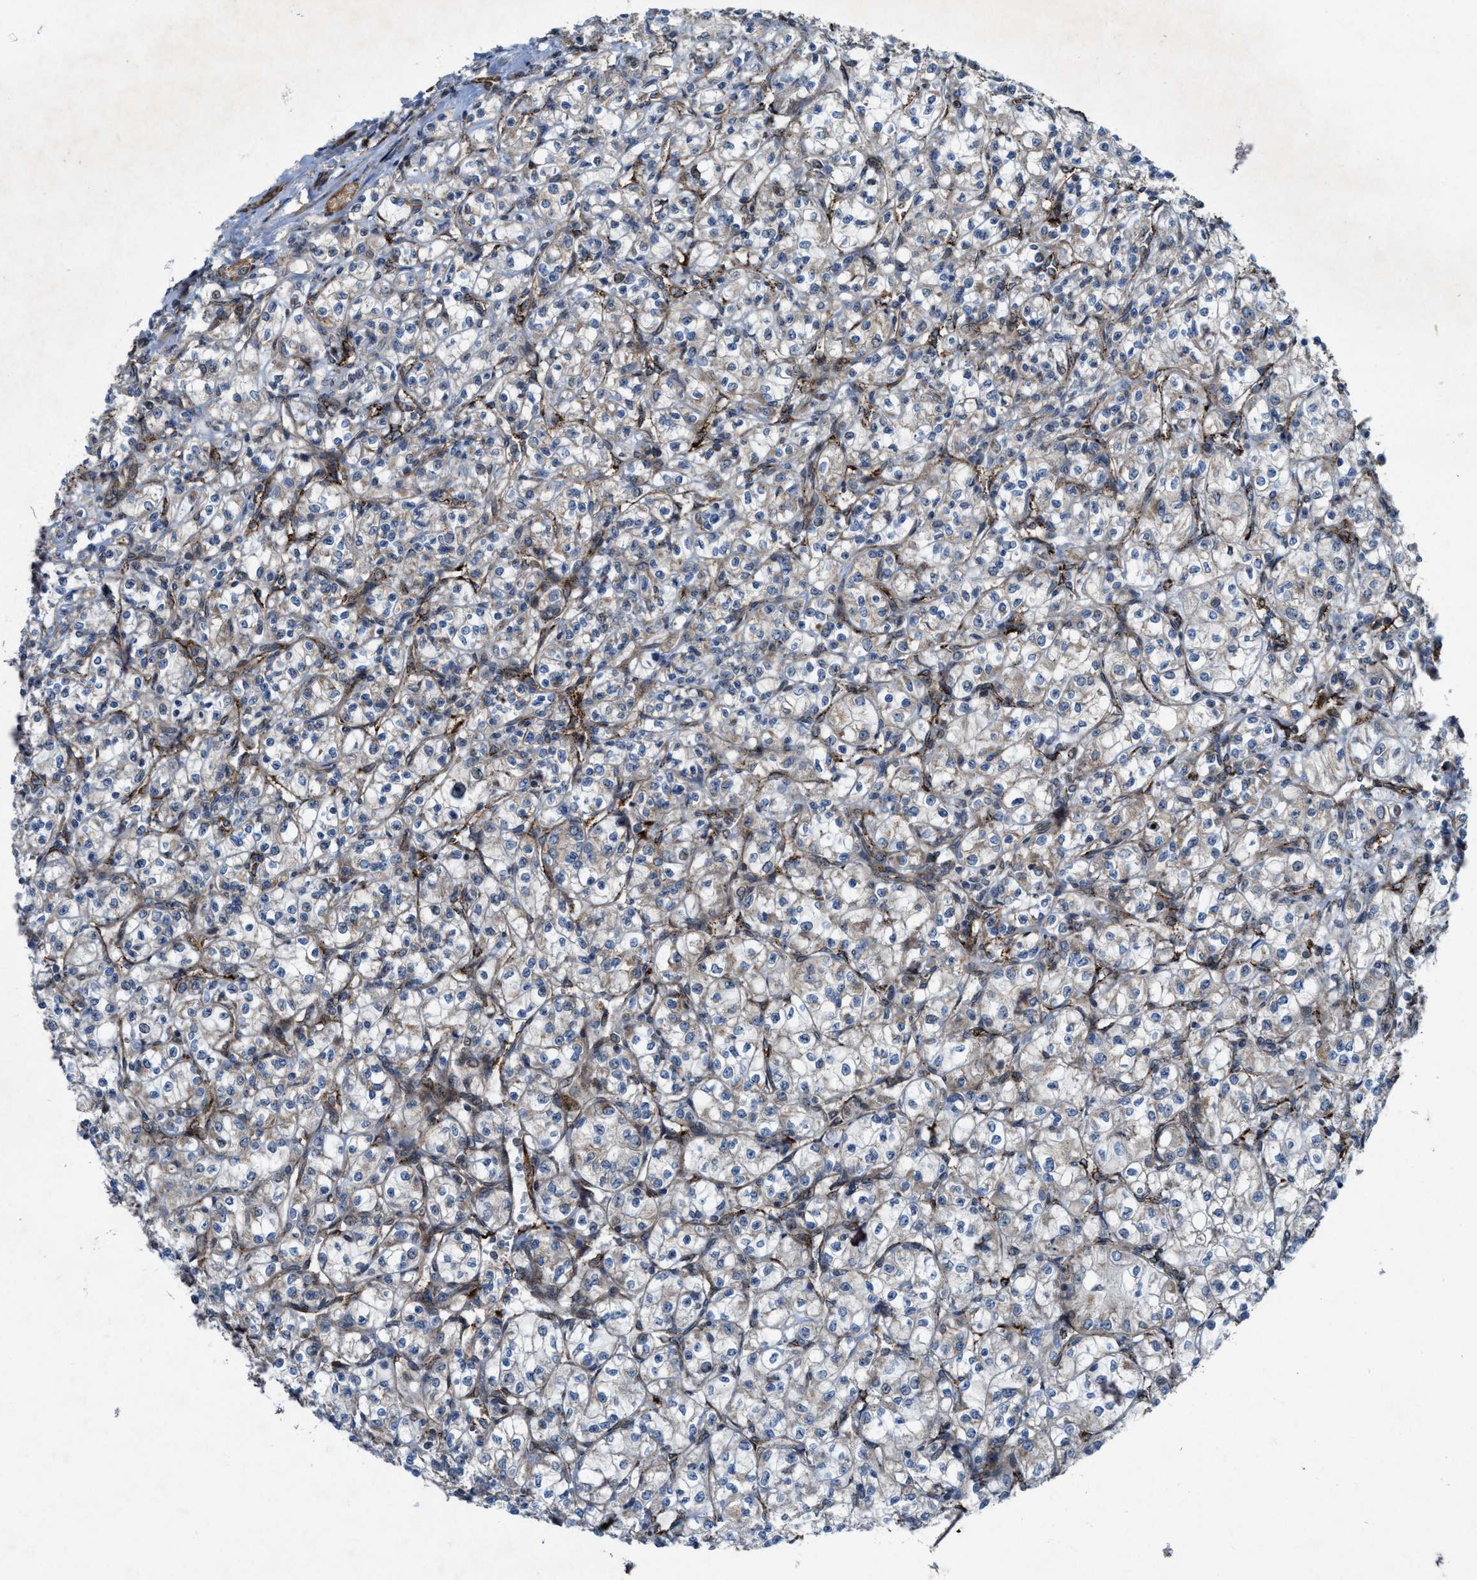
{"staining": {"intensity": "negative", "quantity": "none", "location": "none"}, "tissue": "renal cancer", "cell_type": "Tumor cells", "image_type": "cancer", "snomed": [{"axis": "morphology", "description": "Adenocarcinoma, NOS"}, {"axis": "topography", "description": "Kidney"}], "caption": "A high-resolution image shows immunohistochemistry (IHC) staining of renal adenocarcinoma, which displays no significant expression in tumor cells.", "gene": "URGCP", "patient": {"sex": "male", "age": 77}}